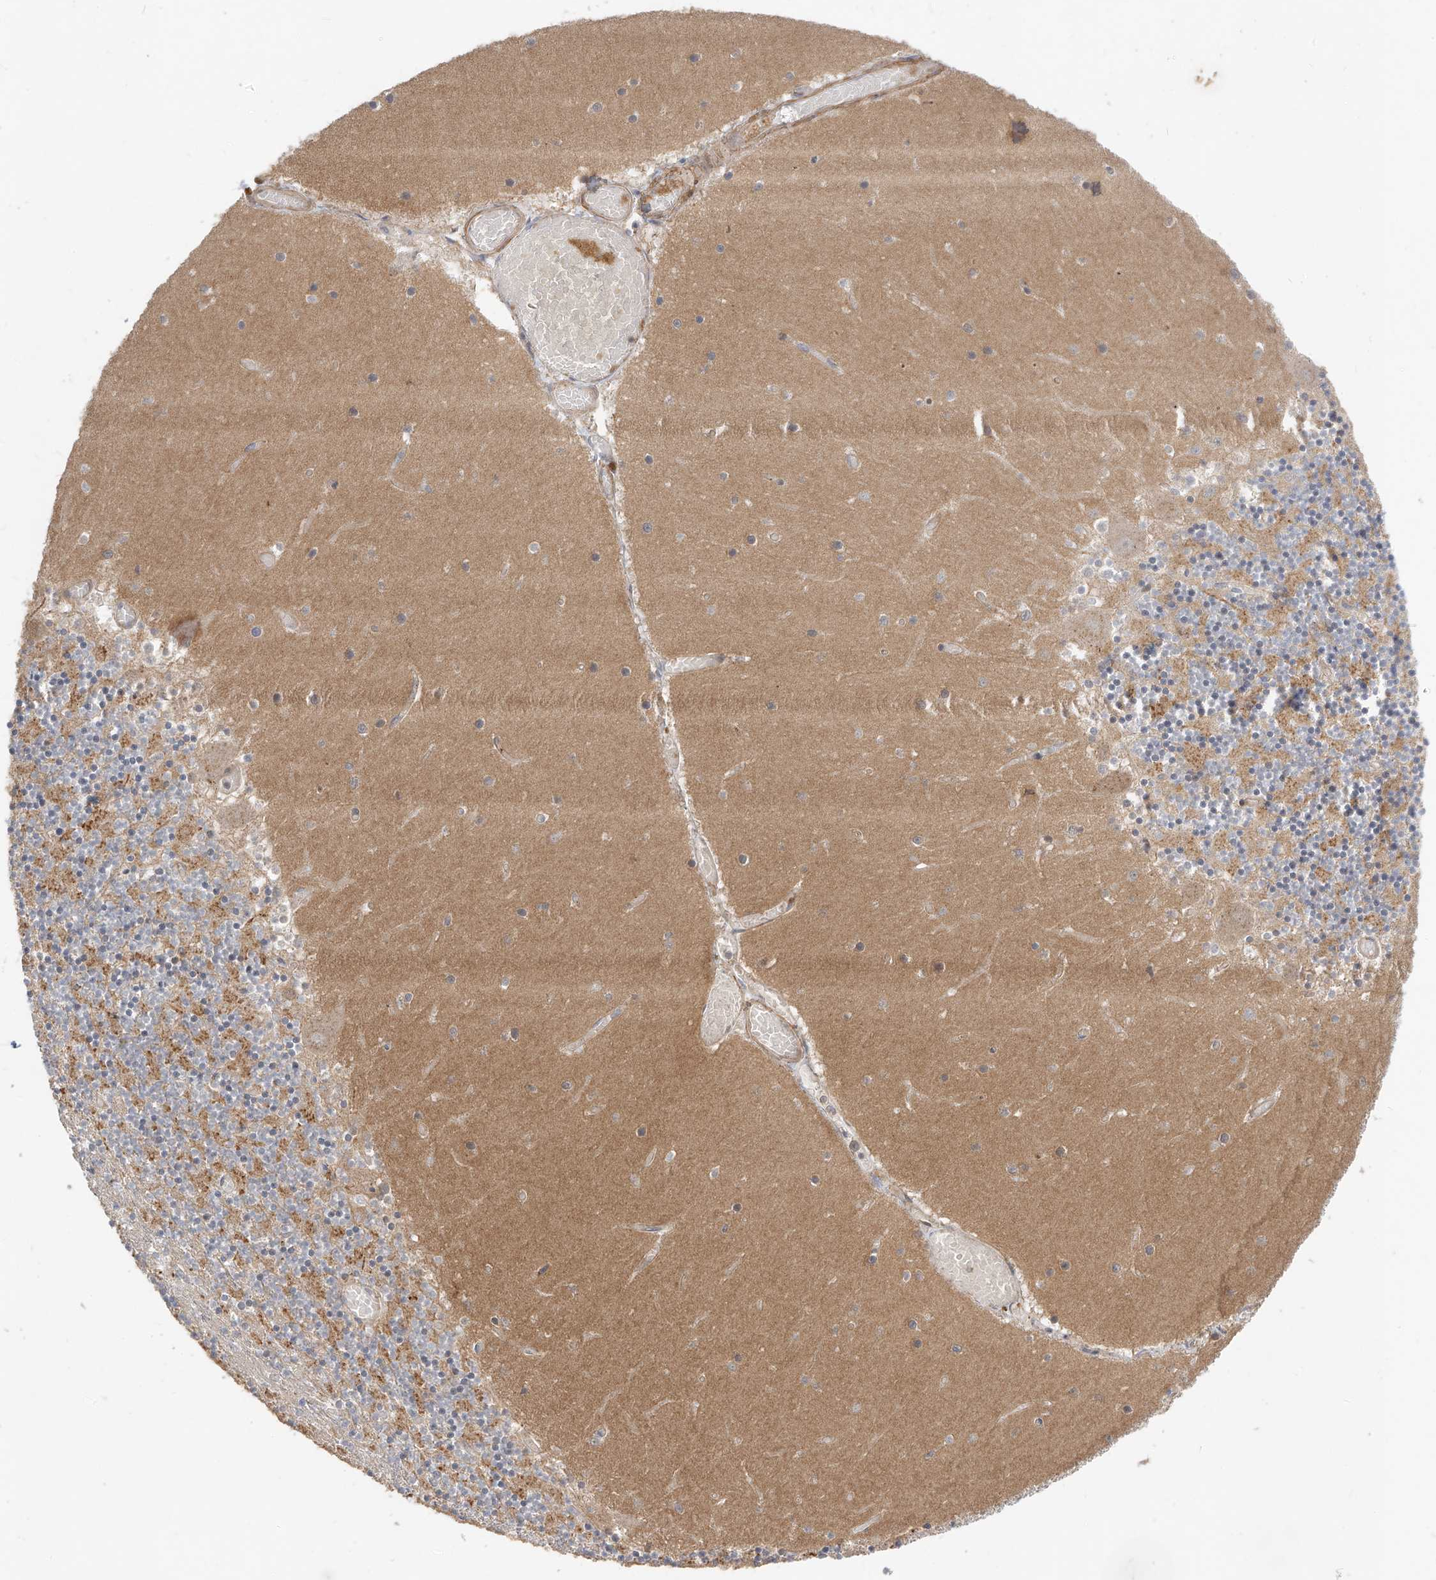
{"staining": {"intensity": "moderate", "quantity": "<25%", "location": "cytoplasmic/membranous"}, "tissue": "cerebellum", "cell_type": "Cells in granular layer", "image_type": "normal", "snomed": [{"axis": "morphology", "description": "Normal tissue, NOS"}, {"axis": "topography", "description": "Cerebellum"}], "caption": "High-magnification brightfield microscopy of benign cerebellum stained with DAB (3,3'-diaminobenzidine) (brown) and counterstained with hematoxylin (blue). cells in granular layer exhibit moderate cytoplasmic/membranous expression is present in about<25% of cells.", "gene": "MRTFA", "patient": {"sex": "female", "age": 28}}